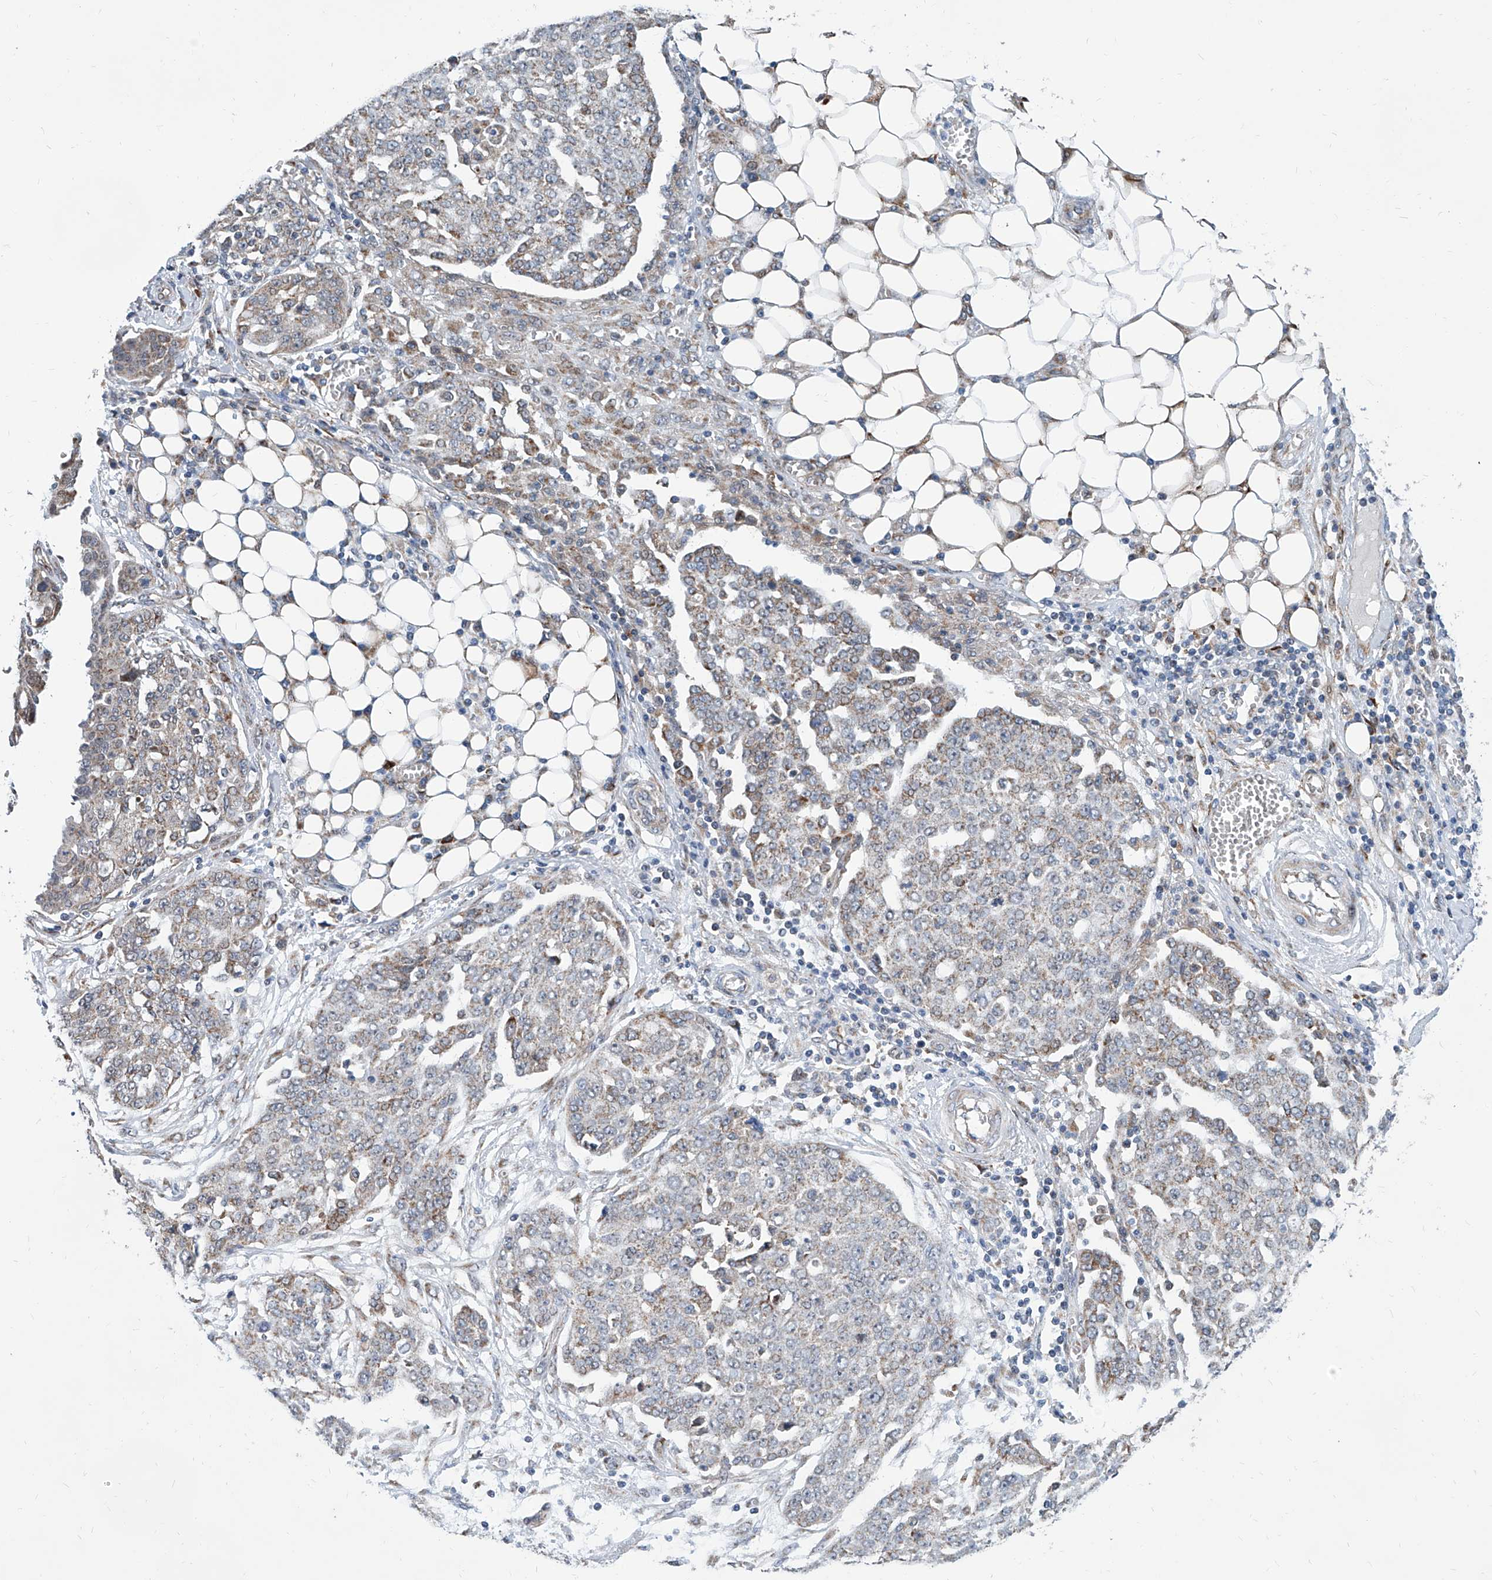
{"staining": {"intensity": "weak", "quantity": "25%-75%", "location": "cytoplasmic/membranous"}, "tissue": "ovarian cancer", "cell_type": "Tumor cells", "image_type": "cancer", "snomed": [{"axis": "morphology", "description": "Cystadenocarcinoma, serous, NOS"}, {"axis": "topography", "description": "Soft tissue"}, {"axis": "topography", "description": "Ovary"}], "caption": "Ovarian cancer was stained to show a protein in brown. There is low levels of weak cytoplasmic/membranous expression in approximately 25%-75% of tumor cells.", "gene": "USP48", "patient": {"sex": "female", "age": 57}}